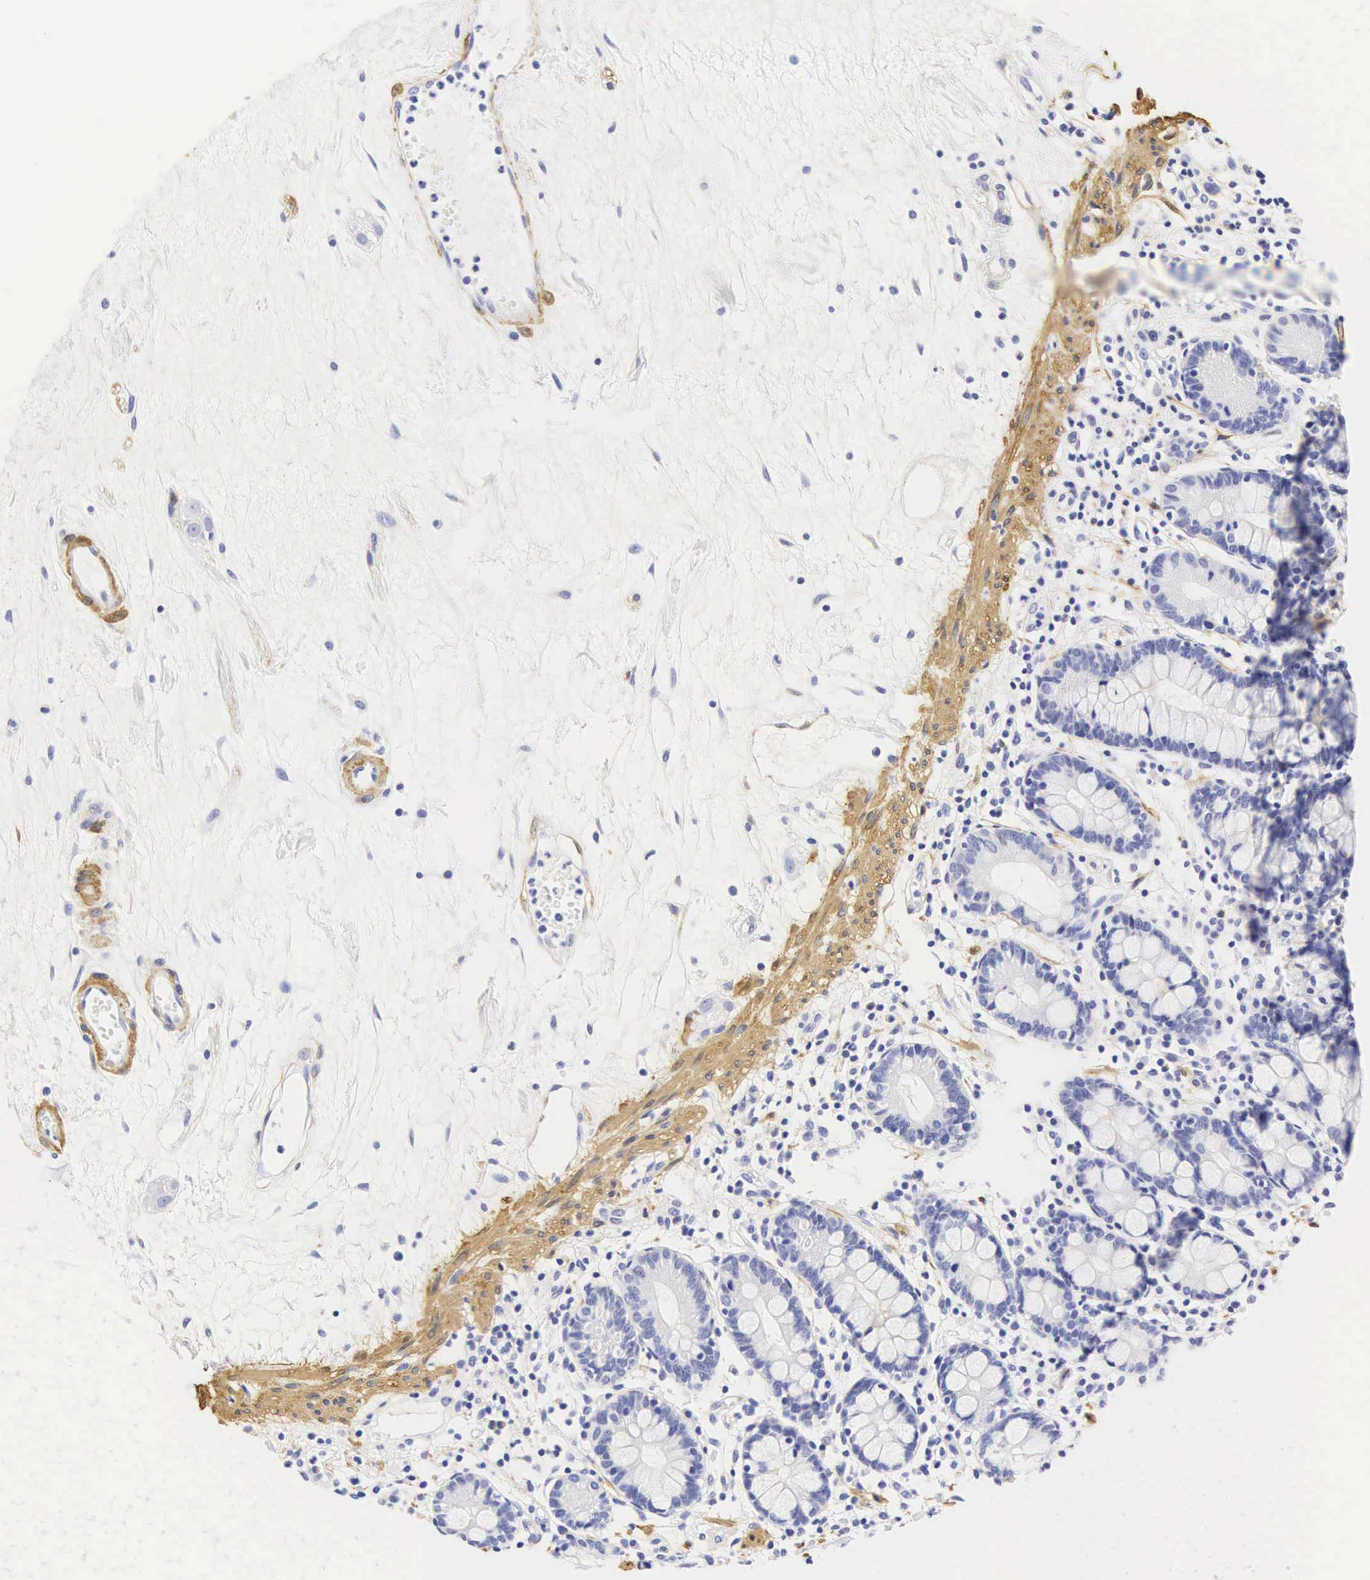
{"staining": {"intensity": "negative", "quantity": "none", "location": "none"}, "tissue": "small intestine", "cell_type": "Glandular cells", "image_type": "normal", "snomed": [{"axis": "morphology", "description": "Normal tissue, NOS"}, {"axis": "topography", "description": "Small intestine"}], "caption": "Immunohistochemistry image of benign small intestine: human small intestine stained with DAB (3,3'-diaminobenzidine) displays no significant protein staining in glandular cells. The staining was performed using DAB (3,3'-diaminobenzidine) to visualize the protein expression in brown, while the nuclei were stained in blue with hematoxylin (Magnification: 20x).", "gene": "CNN1", "patient": {"sex": "female", "age": 51}}